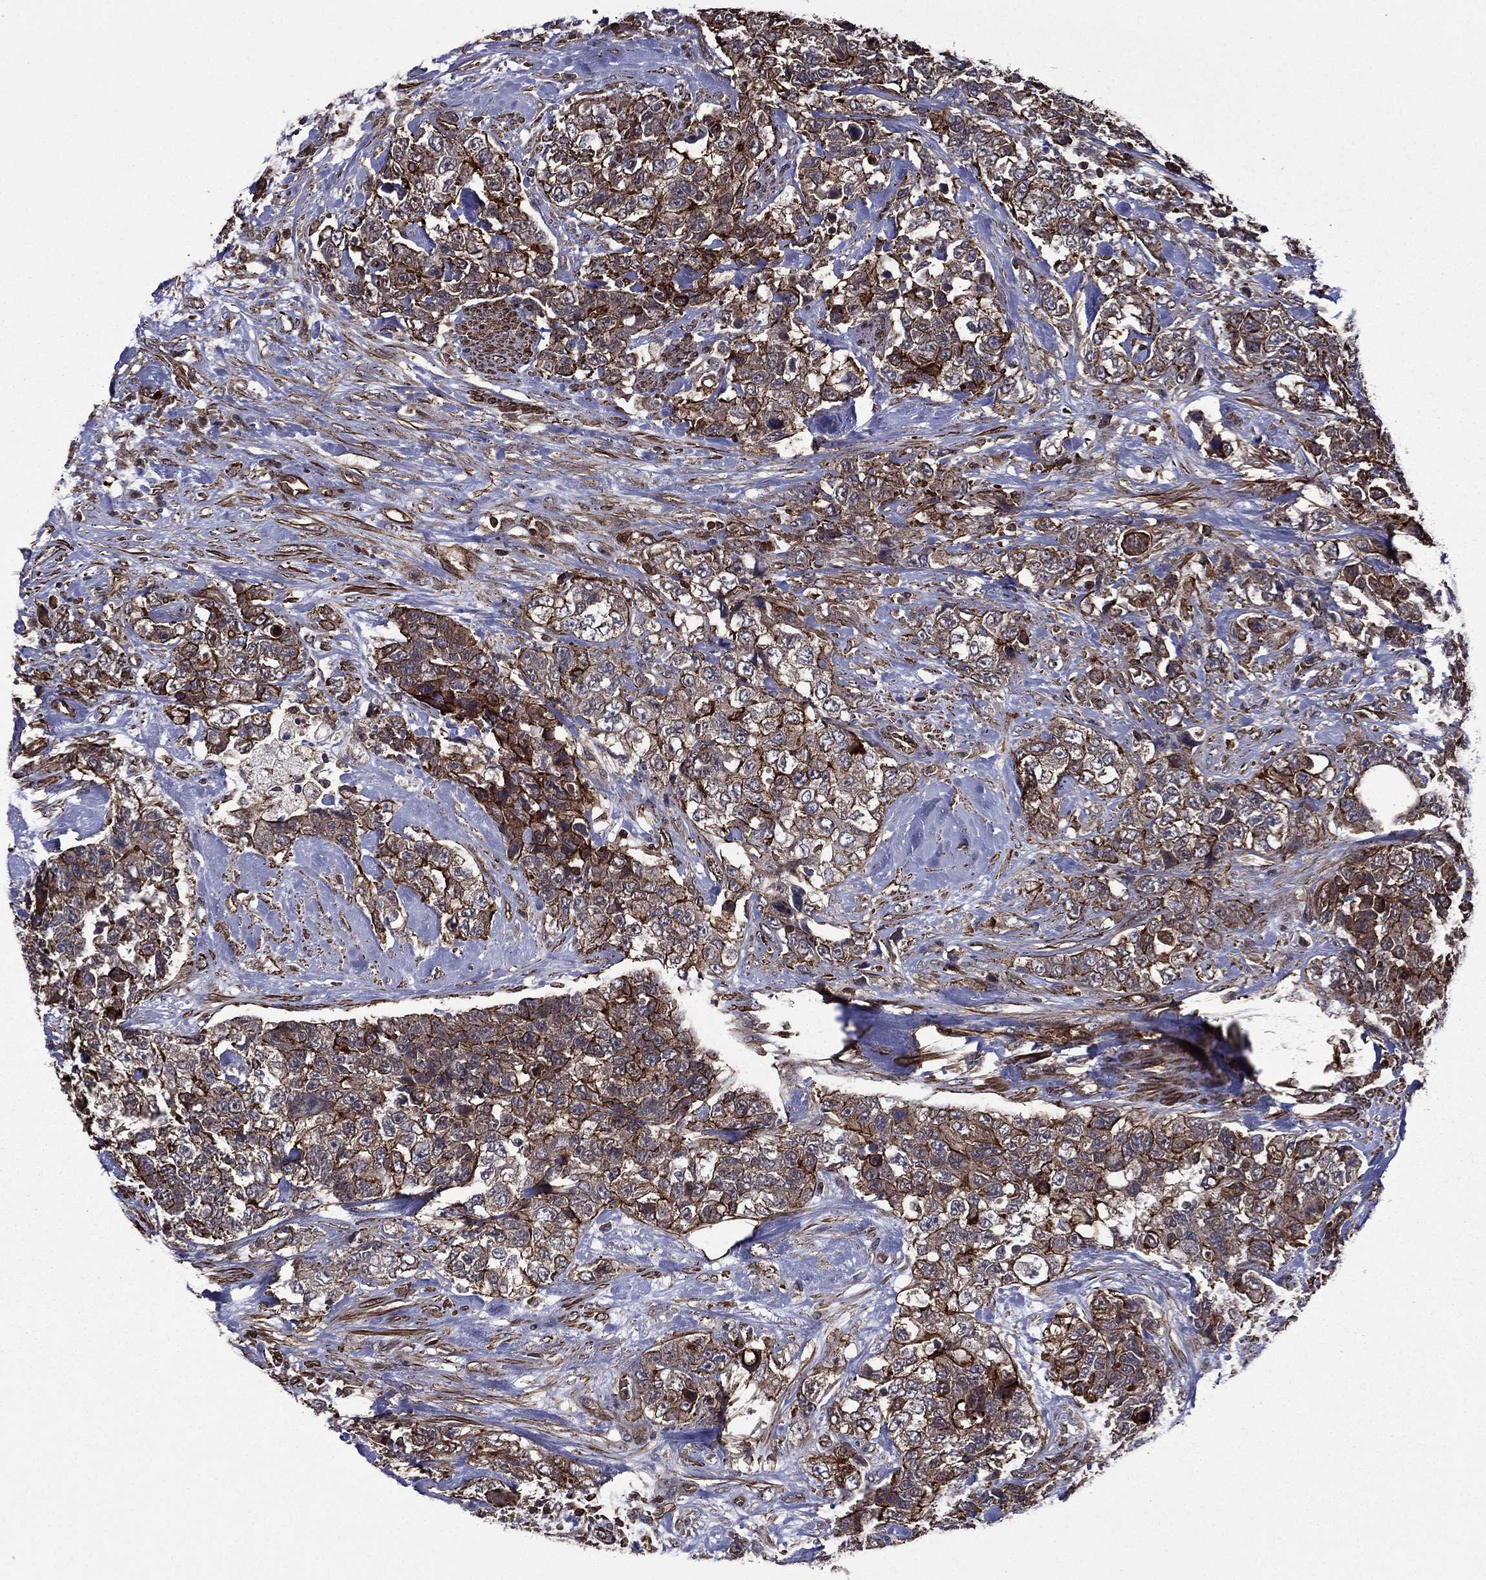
{"staining": {"intensity": "strong", "quantity": ">75%", "location": "cytoplasmic/membranous"}, "tissue": "urothelial cancer", "cell_type": "Tumor cells", "image_type": "cancer", "snomed": [{"axis": "morphology", "description": "Urothelial carcinoma, High grade"}, {"axis": "topography", "description": "Urinary bladder"}], "caption": "An IHC micrograph of tumor tissue is shown. Protein staining in brown highlights strong cytoplasmic/membranous positivity in urothelial cancer within tumor cells. (brown staining indicates protein expression, while blue staining denotes nuclei).", "gene": "PLPP3", "patient": {"sex": "female", "age": 78}}